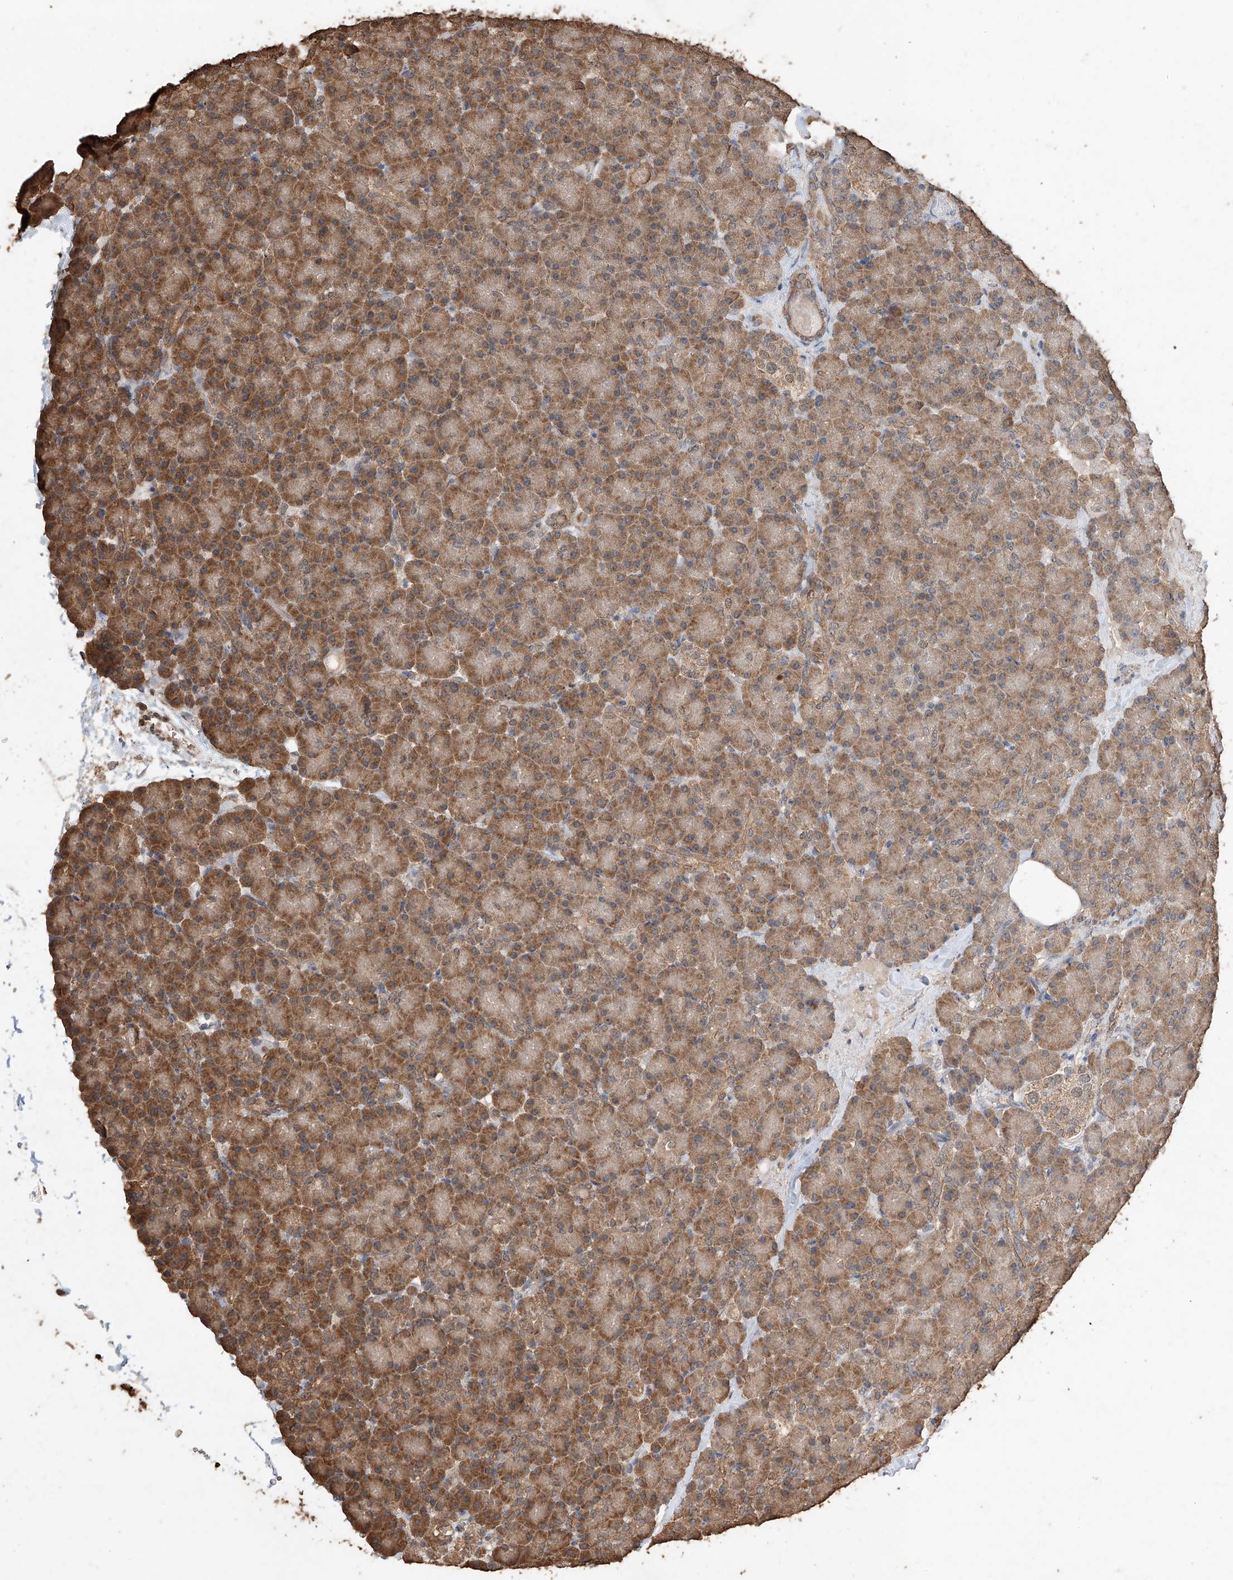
{"staining": {"intensity": "moderate", "quantity": ">75%", "location": "cytoplasmic/membranous"}, "tissue": "pancreas", "cell_type": "Exocrine glandular cells", "image_type": "normal", "snomed": [{"axis": "morphology", "description": "Normal tissue, NOS"}, {"axis": "topography", "description": "Pancreas"}], "caption": "IHC micrograph of unremarkable human pancreas stained for a protein (brown), which exhibits medium levels of moderate cytoplasmic/membranous expression in approximately >75% of exocrine glandular cells.", "gene": "ELOVL1", "patient": {"sex": "female", "age": 43}}